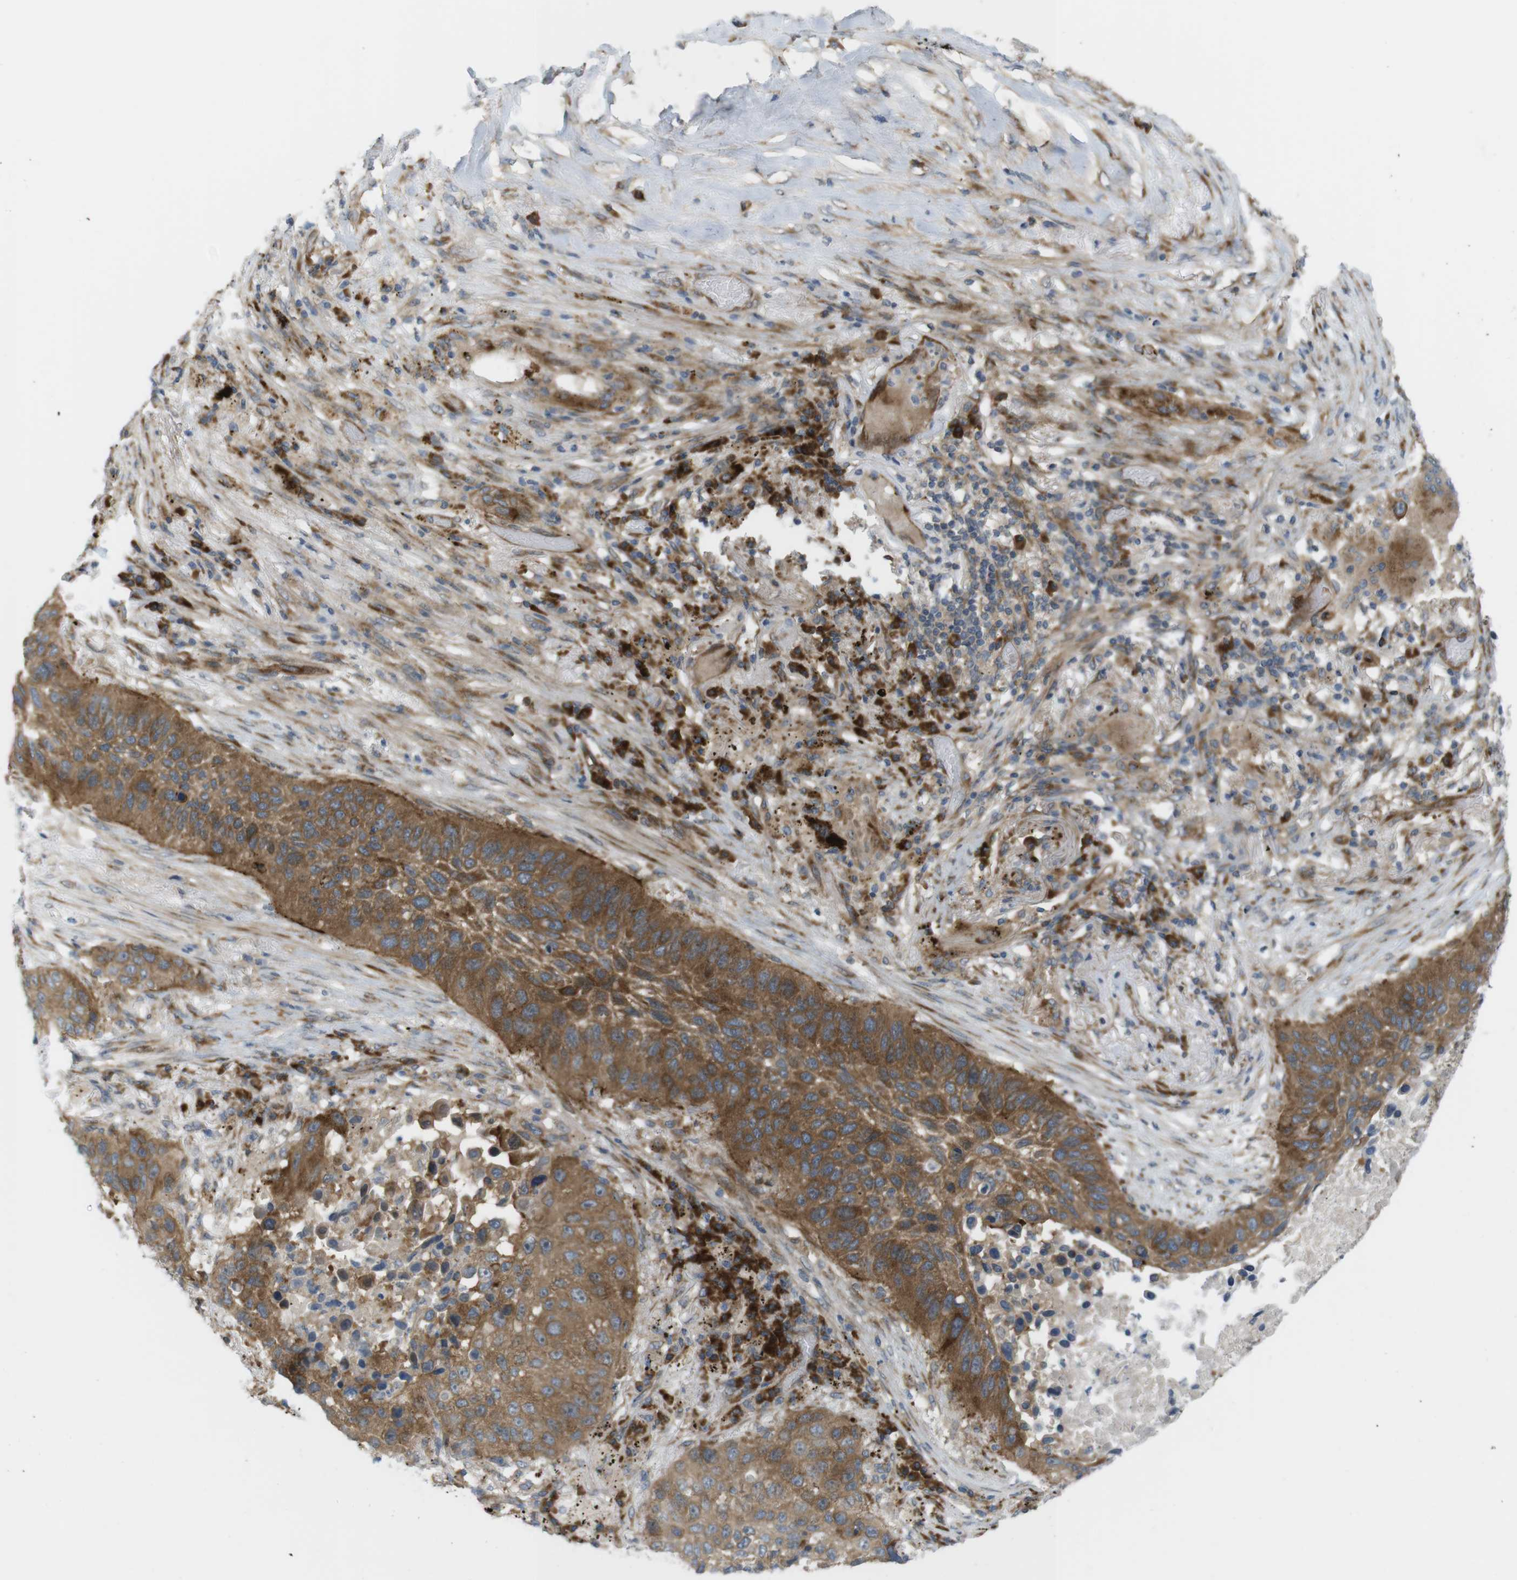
{"staining": {"intensity": "strong", "quantity": ">75%", "location": "cytoplasmic/membranous"}, "tissue": "lung cancer", "cell_type": "Tumor cells", "image_type": "cancer", "snomed": [{"axis": "morphology", "description": "Squamous cell carcinoma, NOS"}, {"axis": "topography", "description": "Lung"}], "caption": "Tumor cells exhibit high levels of strong cytoplasmic/membranous expression in about >75% of cells in squamous cell carcinoma (lung). Nuclei are stained in blue.", "gene": "GJC3", "patient": {"sex": "male", "age": 57}}